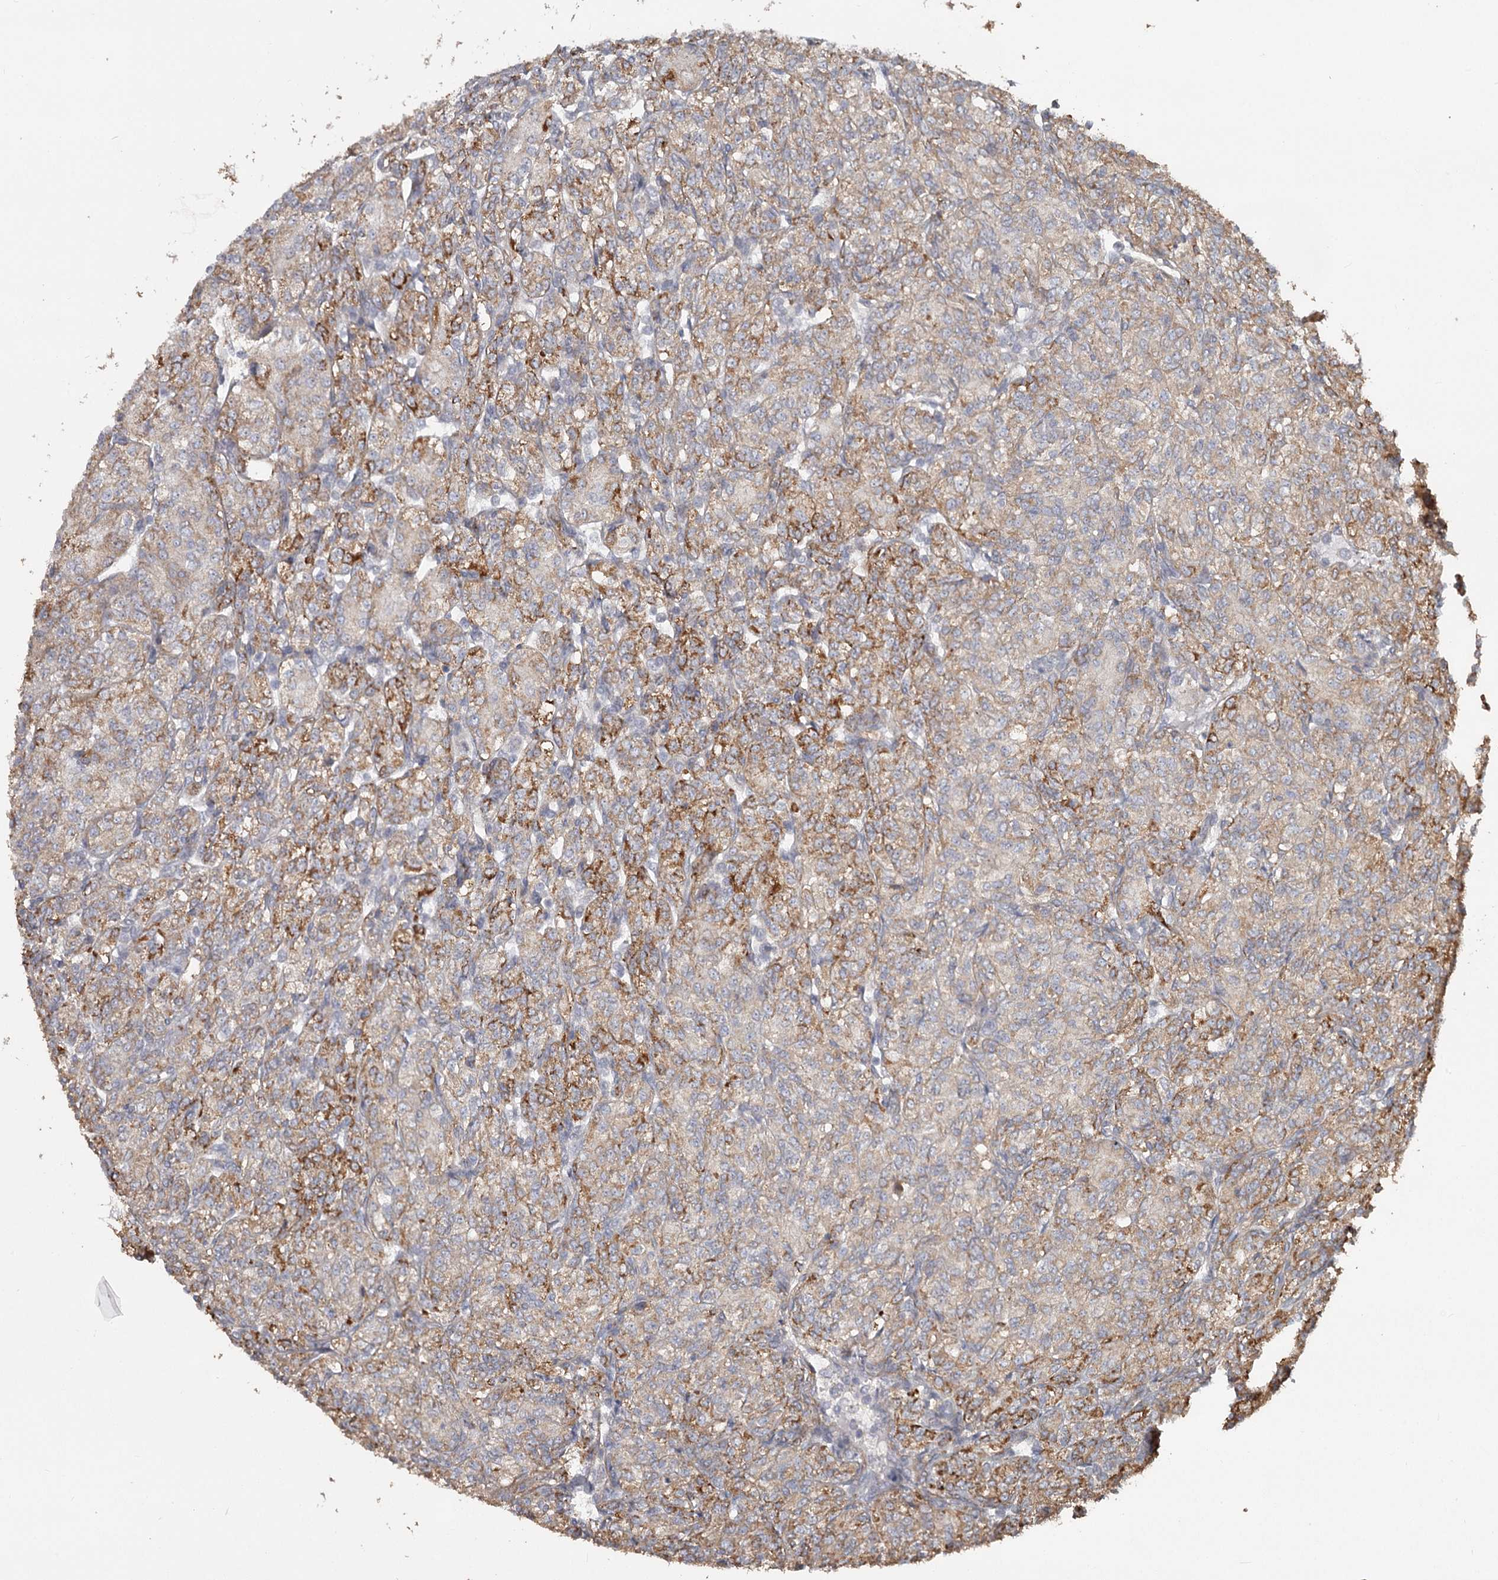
{"staining": {"intensity": "moderate", "quantity": ">75%", "location": "cytoplasmic/membranous"}, "tissue": "renal cancer", "cell_type": "Tumor cells", "image_type": "cancer", "snomed": [{"axis": "morphology", "description": "Adenocarcinoma, NOS"}, {"axis": "topography", "description": "Kidney"}], "caption": "DAB (3,3'-diaminobenzidine) immunohistochemical staining of human adenocarcinoma (renal) displays moderate cytoplasmic/membranous protein expression in approximately >75% of tumor cells.", "gene": "DHRS9", "patient": {"sex": "male", "age": 77}}